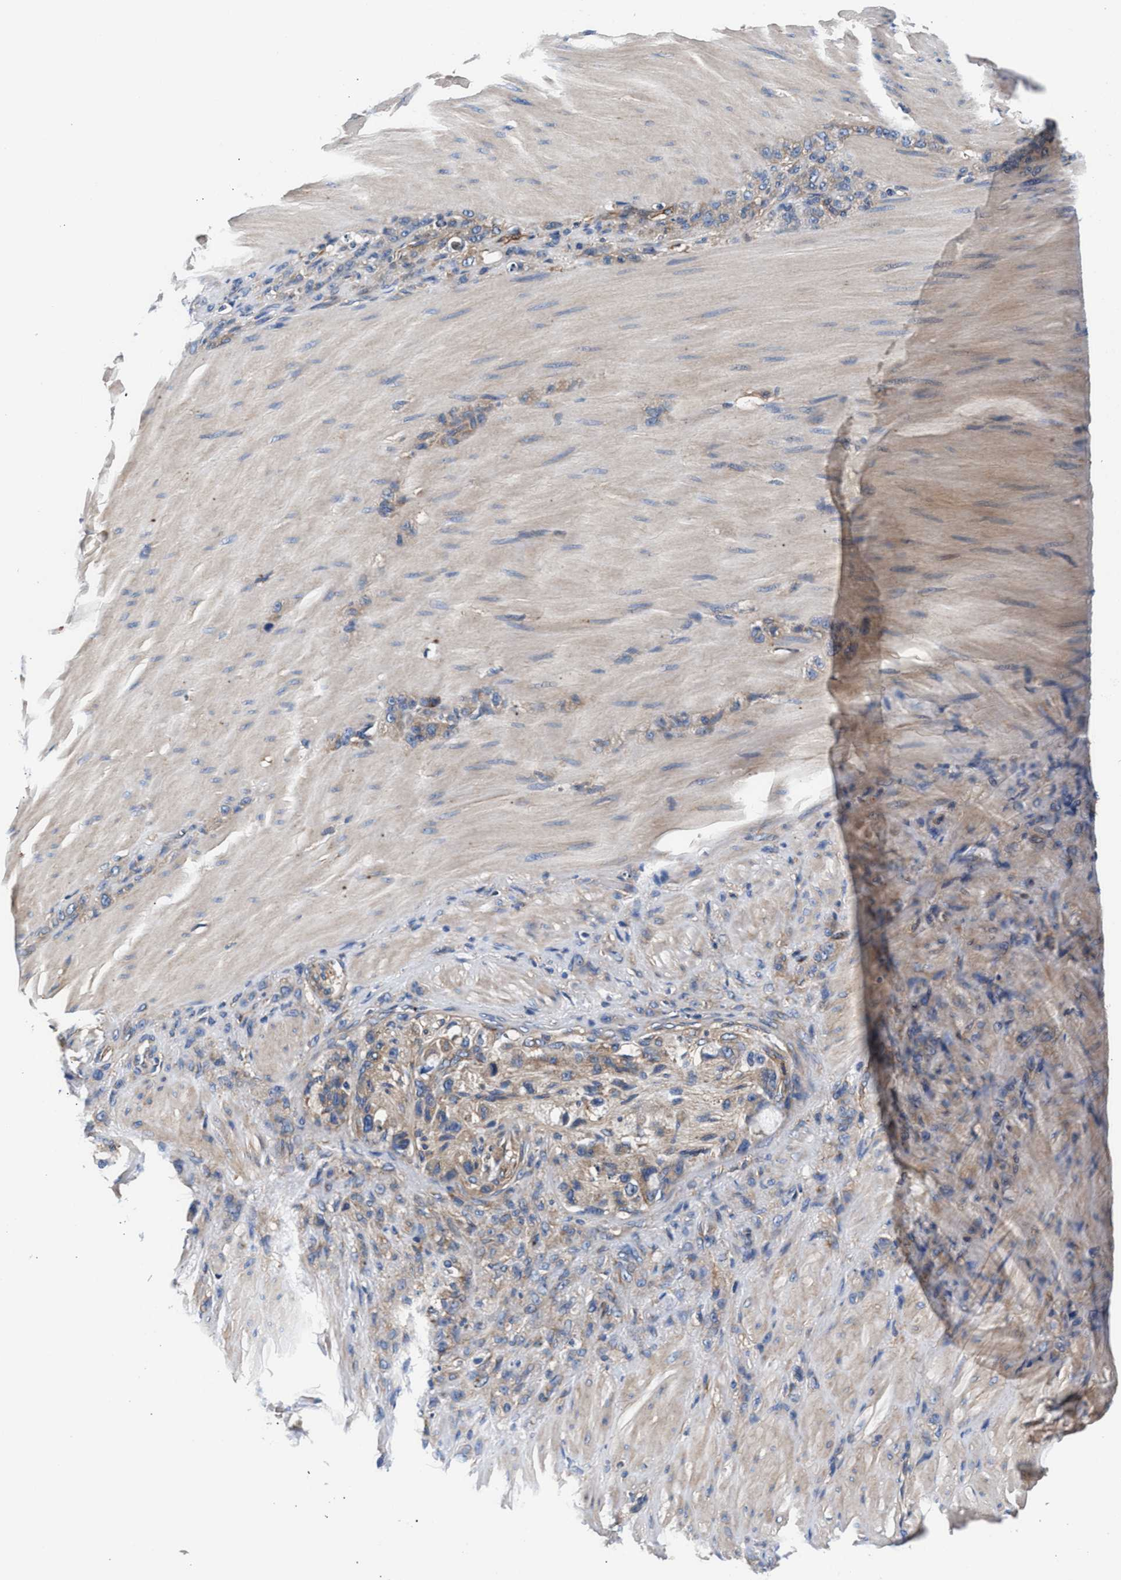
{"staining": {"intensity": "weak", "quantity": ">75%", "location": "cytoplasmic/membranous"}, "tissue": "stomach cancer", "cell_type": "Tumor cells", "image_type": "cancer", "snomed": [{"axis": "morphology", "description": "Normal tissue, NOS"}, {"axis": "morphology", "description": "Adenocarcinoma, NOS"}, {"axis": "topography", "description": "Stomach"}], "caption": "Immunohistochemistry of human adenocarcinoma (stomach) exhibits low levels of weak cytoplasmic/membranous positivity in about >75% of tumor cells.", "gene": "SH3GL1", "patient": {"sex": "male", "age": 82}}